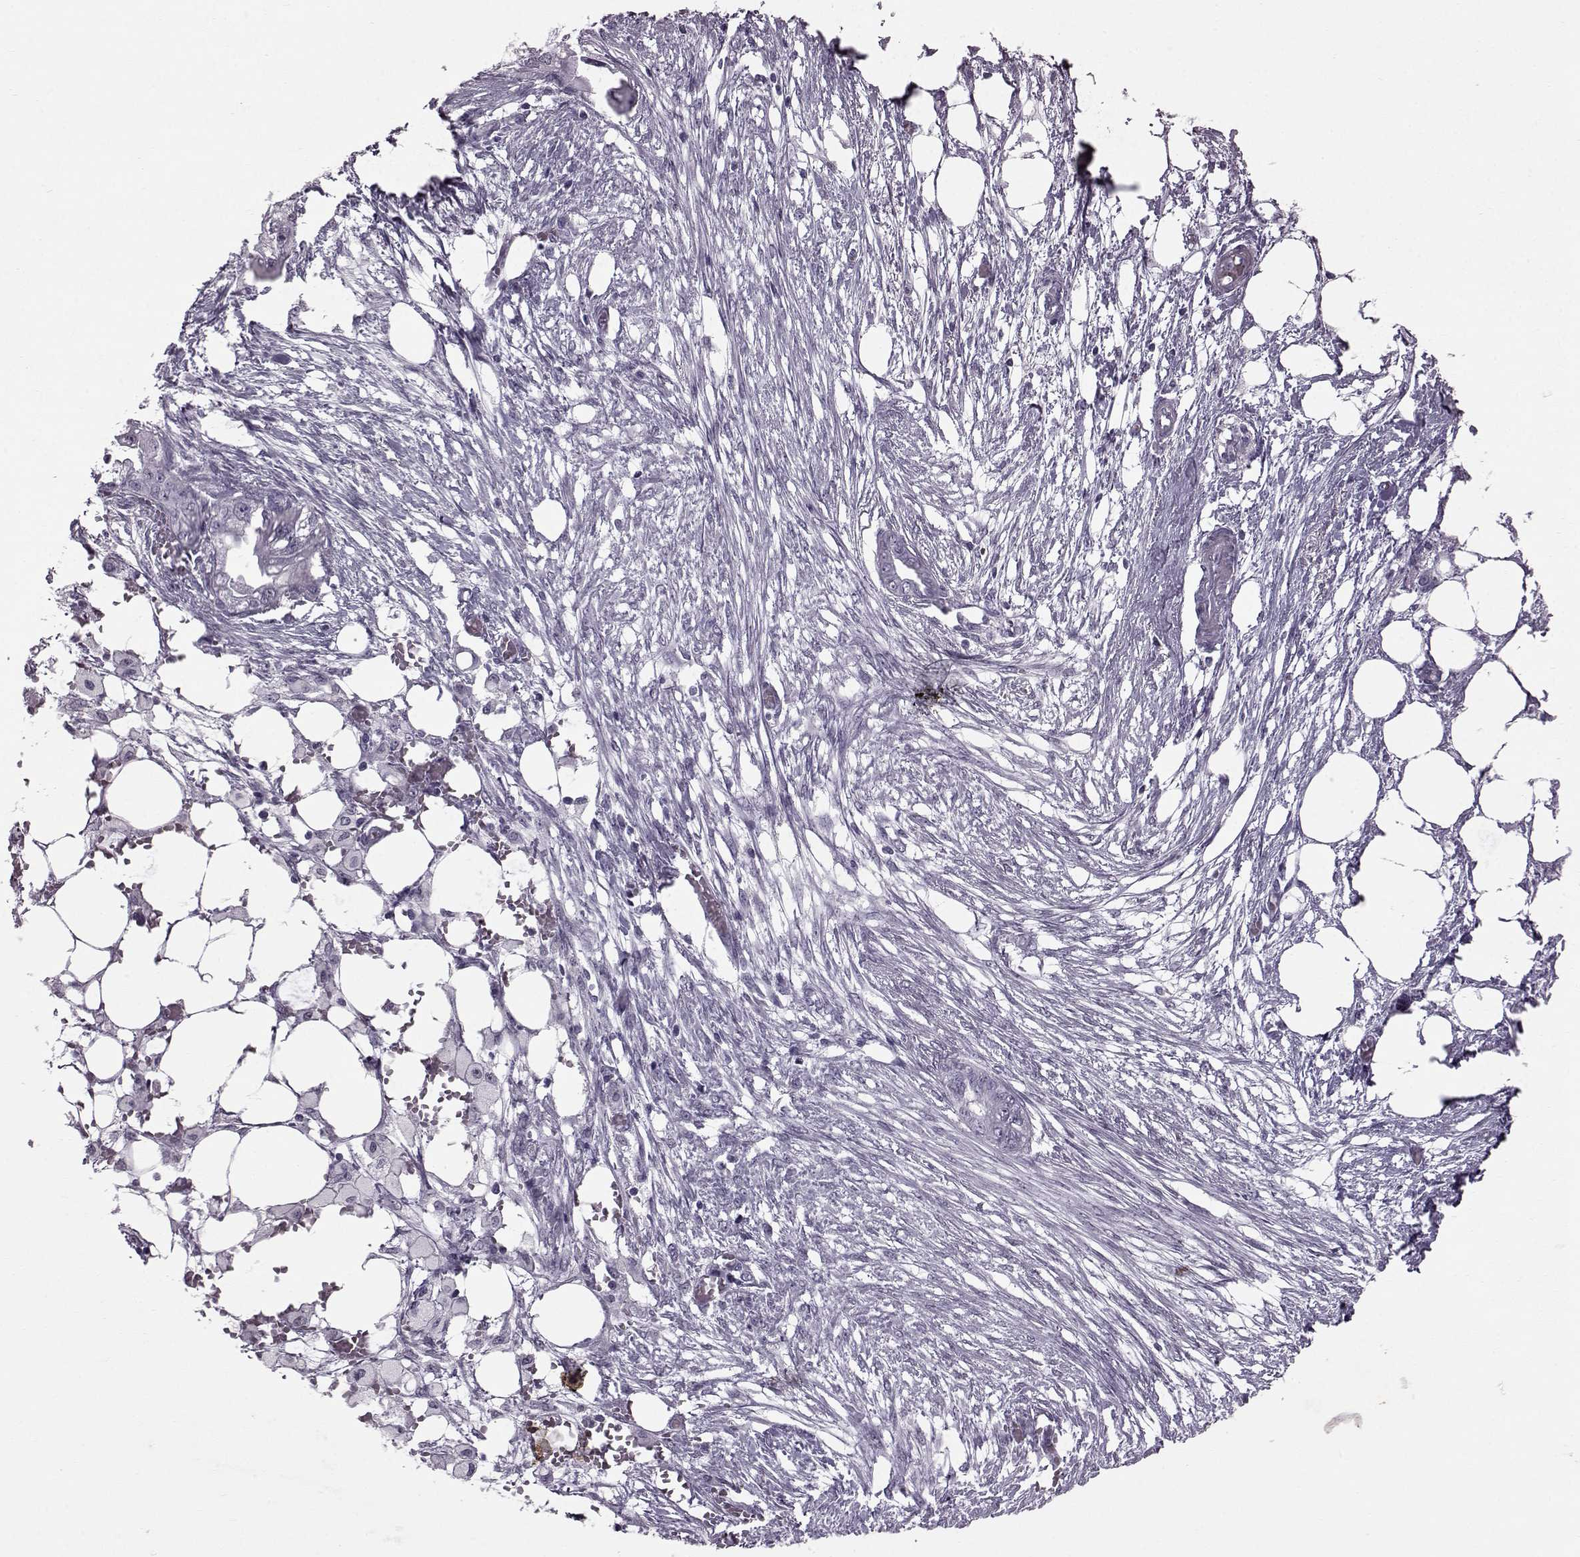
{"staining": {"intensity": "negative", "quantity": "none", "location": "none"}, "tissue": "endometrial cancer", "cell_type": "Tumor cells", "image_type": "cancer", "snomed": [{"axis": "morphology", "description": "Adenocarcinoma, NOS"}, {"axis": "morphology", "description": "Adenocarcinoma, metastatic, NOS"}, {"axis": "topography", "description": "Adipose tissue"}, {"axis": "topography", "description": "Endometrium"}], "caption": "Human metastatic adenocarcinoma (endometrial) stained for a protein using IHC reveals no positivity in tumor cells.", "gene": "SLC28A2", "patient": {"sex": "female", "age": 67}}